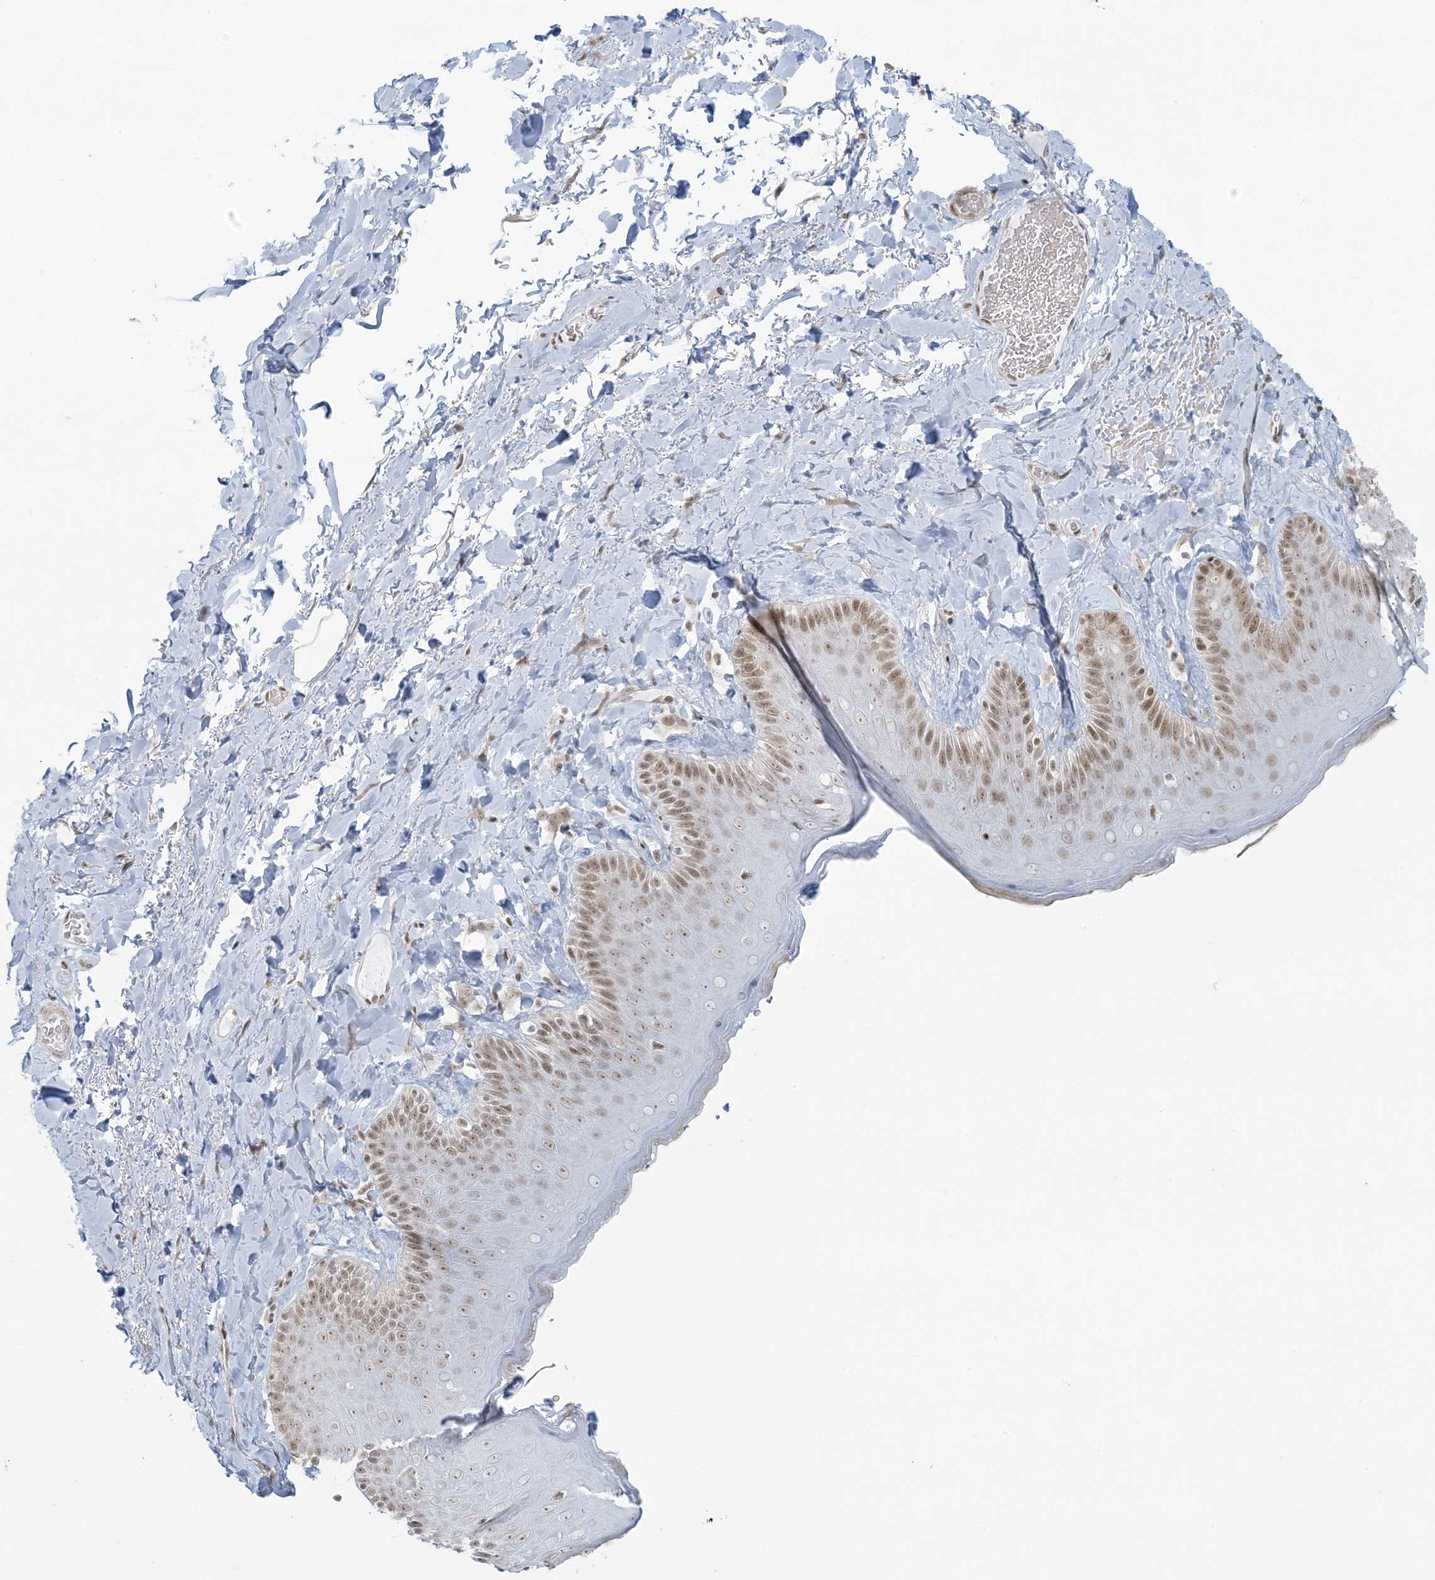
{"staining": {"intensity": "moderate", "quantity": "25%-75%", "location": "cytoplasmic/membranous,nuclear"}, "tissue": "skin", "cell_type": "Epidermal cells", "image_type": "normal", "snomed": [{"axis": "morphology", "description": "Normal tissue, NOS"}, {"axis": "topography", "description": "Anal"}], "caption": "Protein expression analysis of benign skin reveals moderate cytoplasmic/membranous,nuclear expression in approximately 25%-75% of epidermal cells.", "gene": "ZNF787", "patient": {"sex": "male", "age": 69}}